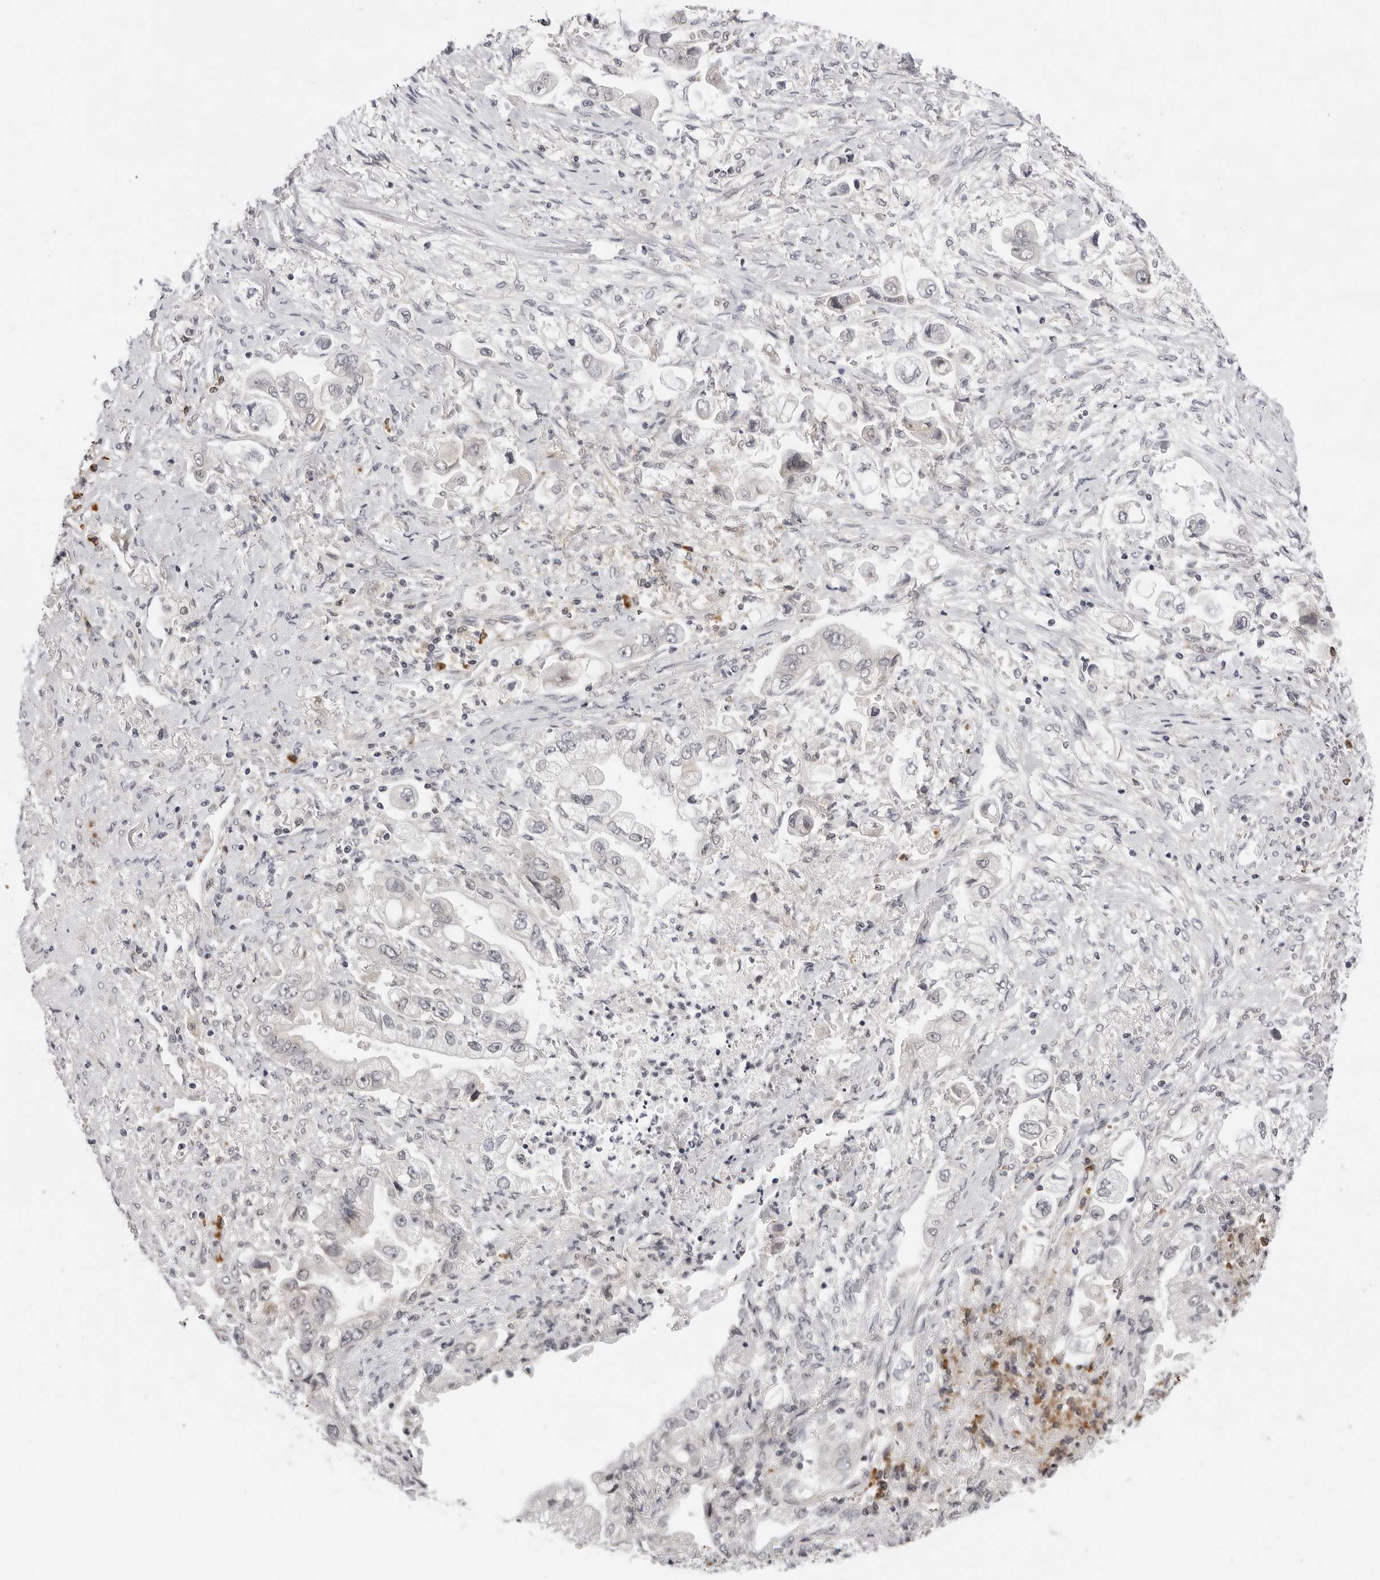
{"staining": {"intensity": "negative", "quantity": "none", "location": "none"}, "tissue": "stomach cancer", "cell_type": "Tumor cells", "image_type": "cancer", "snomed": [{"axis": "morphology", "description": "Adenocarcinoma, NOS"}, {"axis": "topography", "description": "Stomach"}], "caption": "Immunohistochemical staining of adenocarcinoma (stomach) reveals no significant staining in tumor cells.", "gene": "IL17RA", "patient": {"sex": "male", "age": 62}}